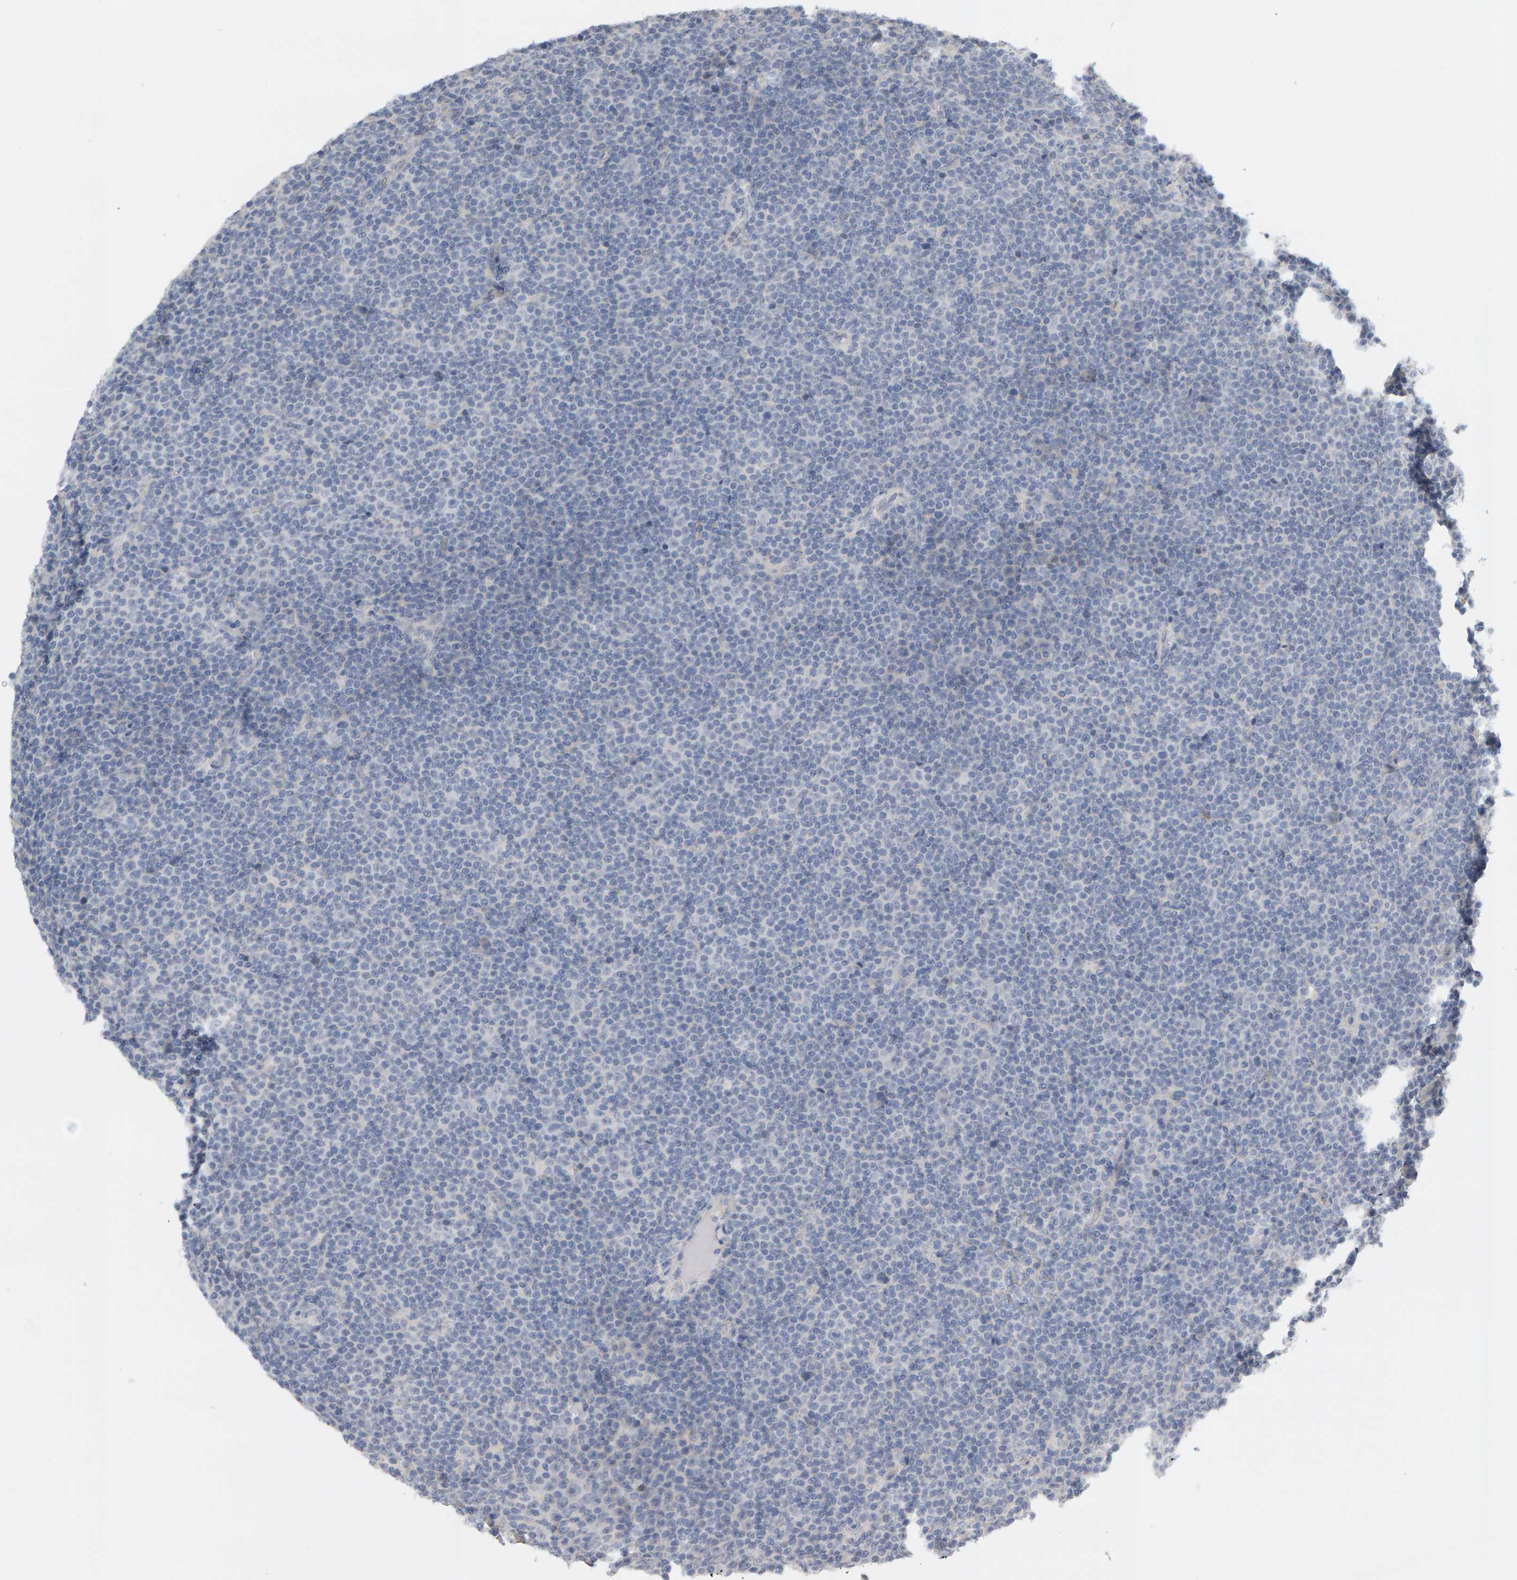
{"staining": {"intensity": "negative", "quantity": "none", "location": "none"}, "tissue": "lymphoma", "cell_type": "Tumor cells", "image_type": "cancer", "snomed": [{"axis": "morphology", "description": "Malignant lymphoma, non-Hodgkin's type, Low grade"}, {"axis": "topography", "description": "Lymph node"}], "caption": "A histopathology image of human lymphoma is negative for staining in tumor cells.", "gene": "GFUS", "patient": {"sex": "female", "age": 67}}